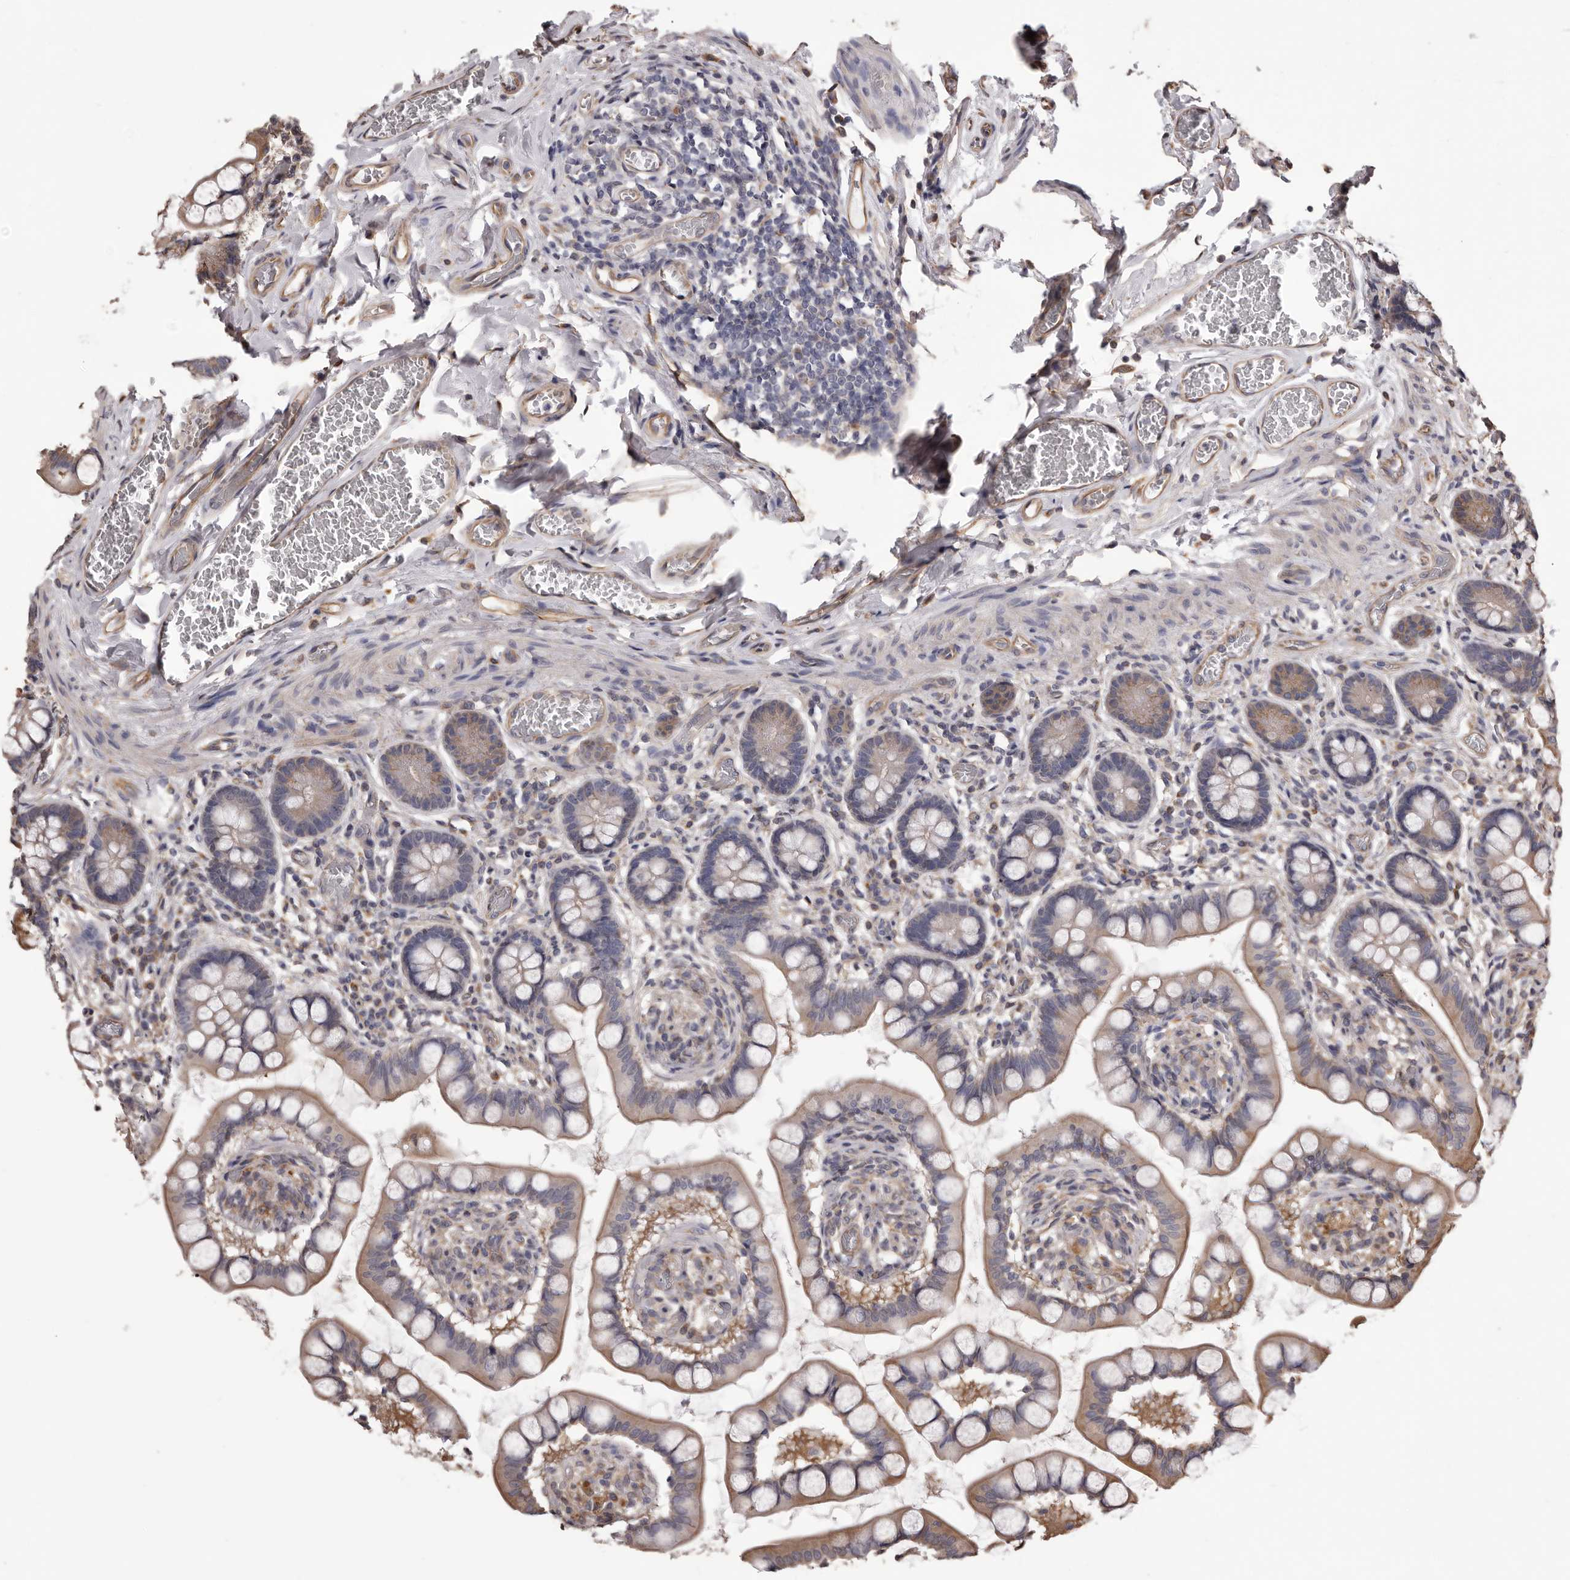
{"staining": {"intensity": "moderate", "quantity": ">75%", "location": "cytoplasmic/membranous"}, "tissue": "small intestine", "cell_type": "Glandular cells", "image_type": "normal", "snomed": [{"axis": "morphology", "description": "Normal tissue, NOS"}, {"axis": "topography", "description": "Small intestine"}], "caption": "Glandular cells reveal medium levels of moderate cytoplasmic/membranous positivity in about >75% of cells in normal human small intestine.", "gene": "CEP104", "patient": {"sex": "male", "age": 52}}